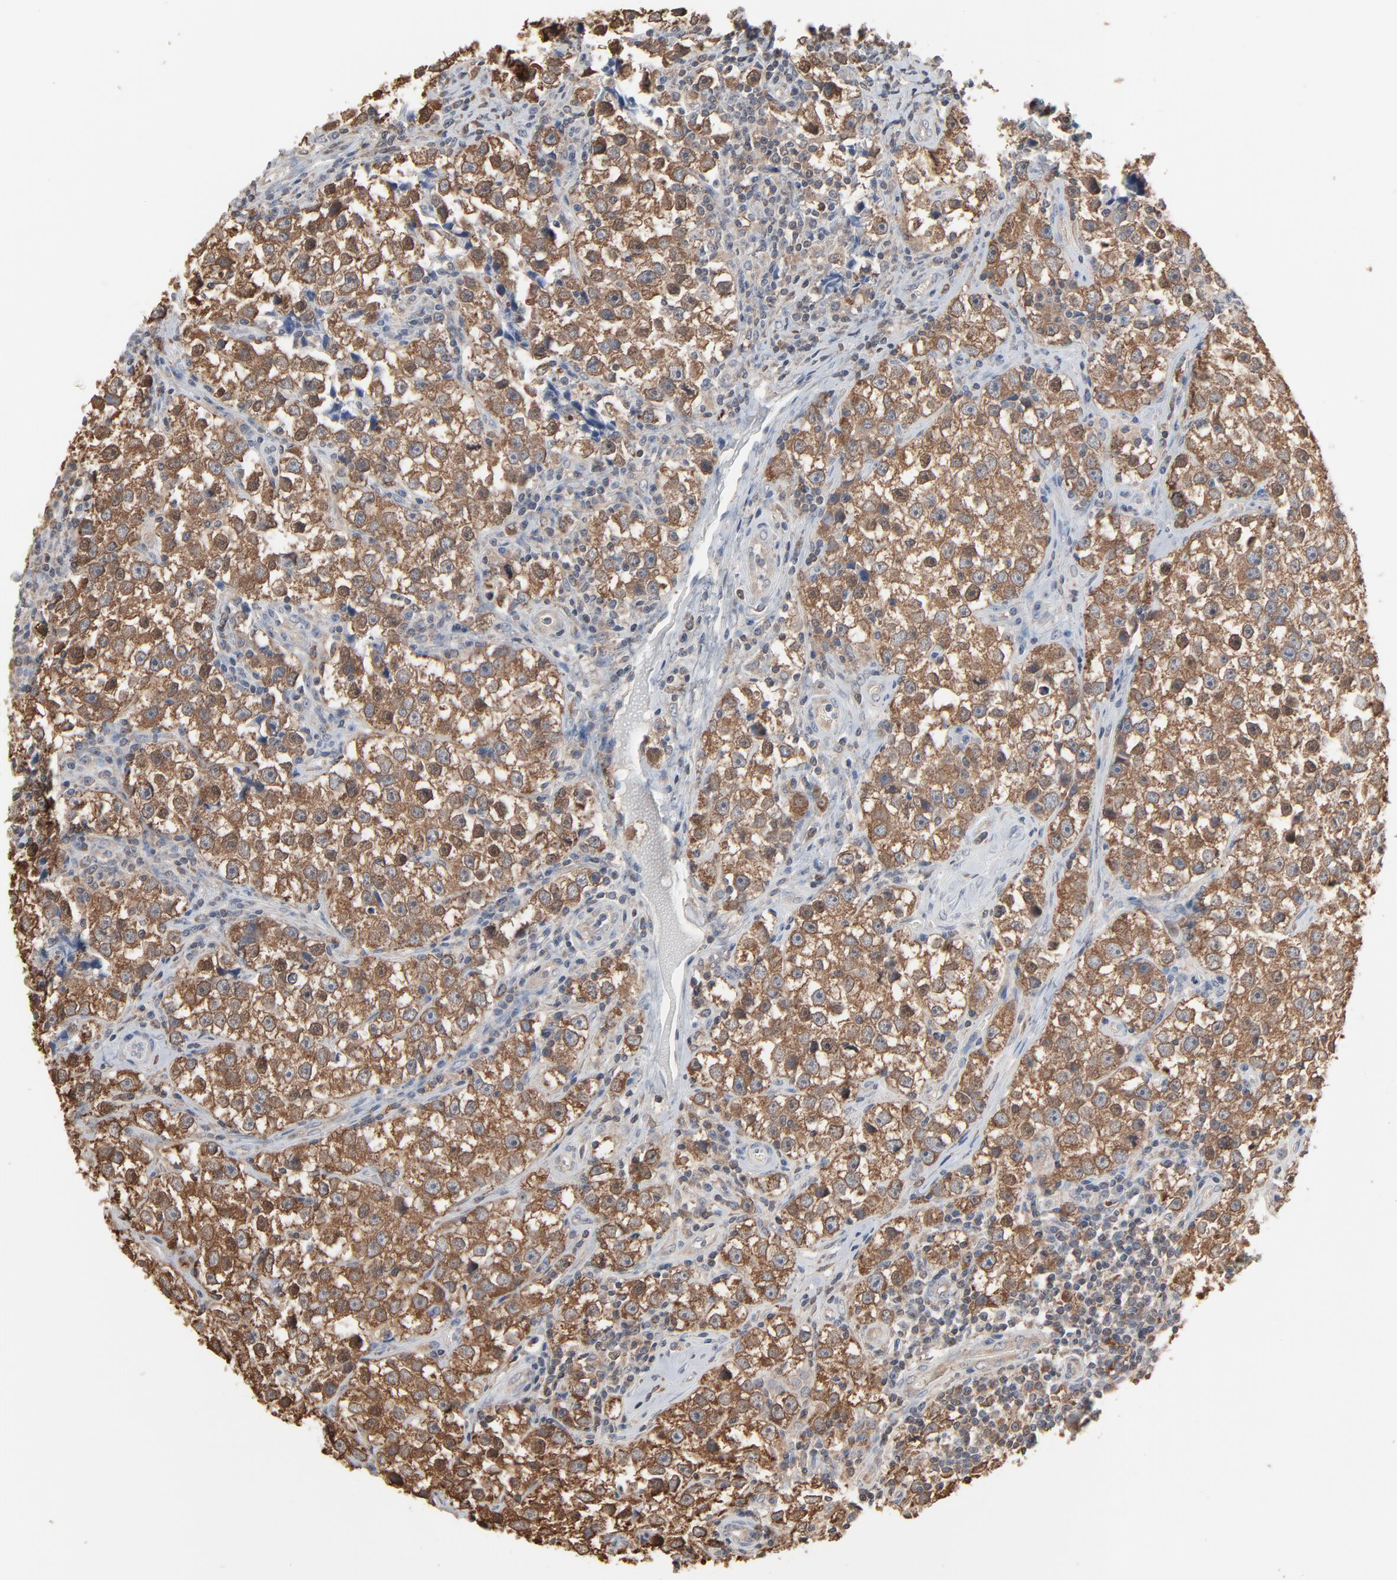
{"staining": {"intensity": "moderate", "quantity": ">75%", "location": "cytoplasmic/membranous"}, "tissue": "testis cancer", "cell_type": "Tumor cells", "image_type": "cancer", "snomed": [{"axis": "morphology", "description": "Seminoma, NOS"}, {"axis": "topography", "description": "Testis"}], "caption": "Protein staining displays moderate cytoplasmic/membranous staining in about >75% of tumor cells in testis seminoma.", "gene": "CCT5", "patient": {"sex": "male", "age": 32}}